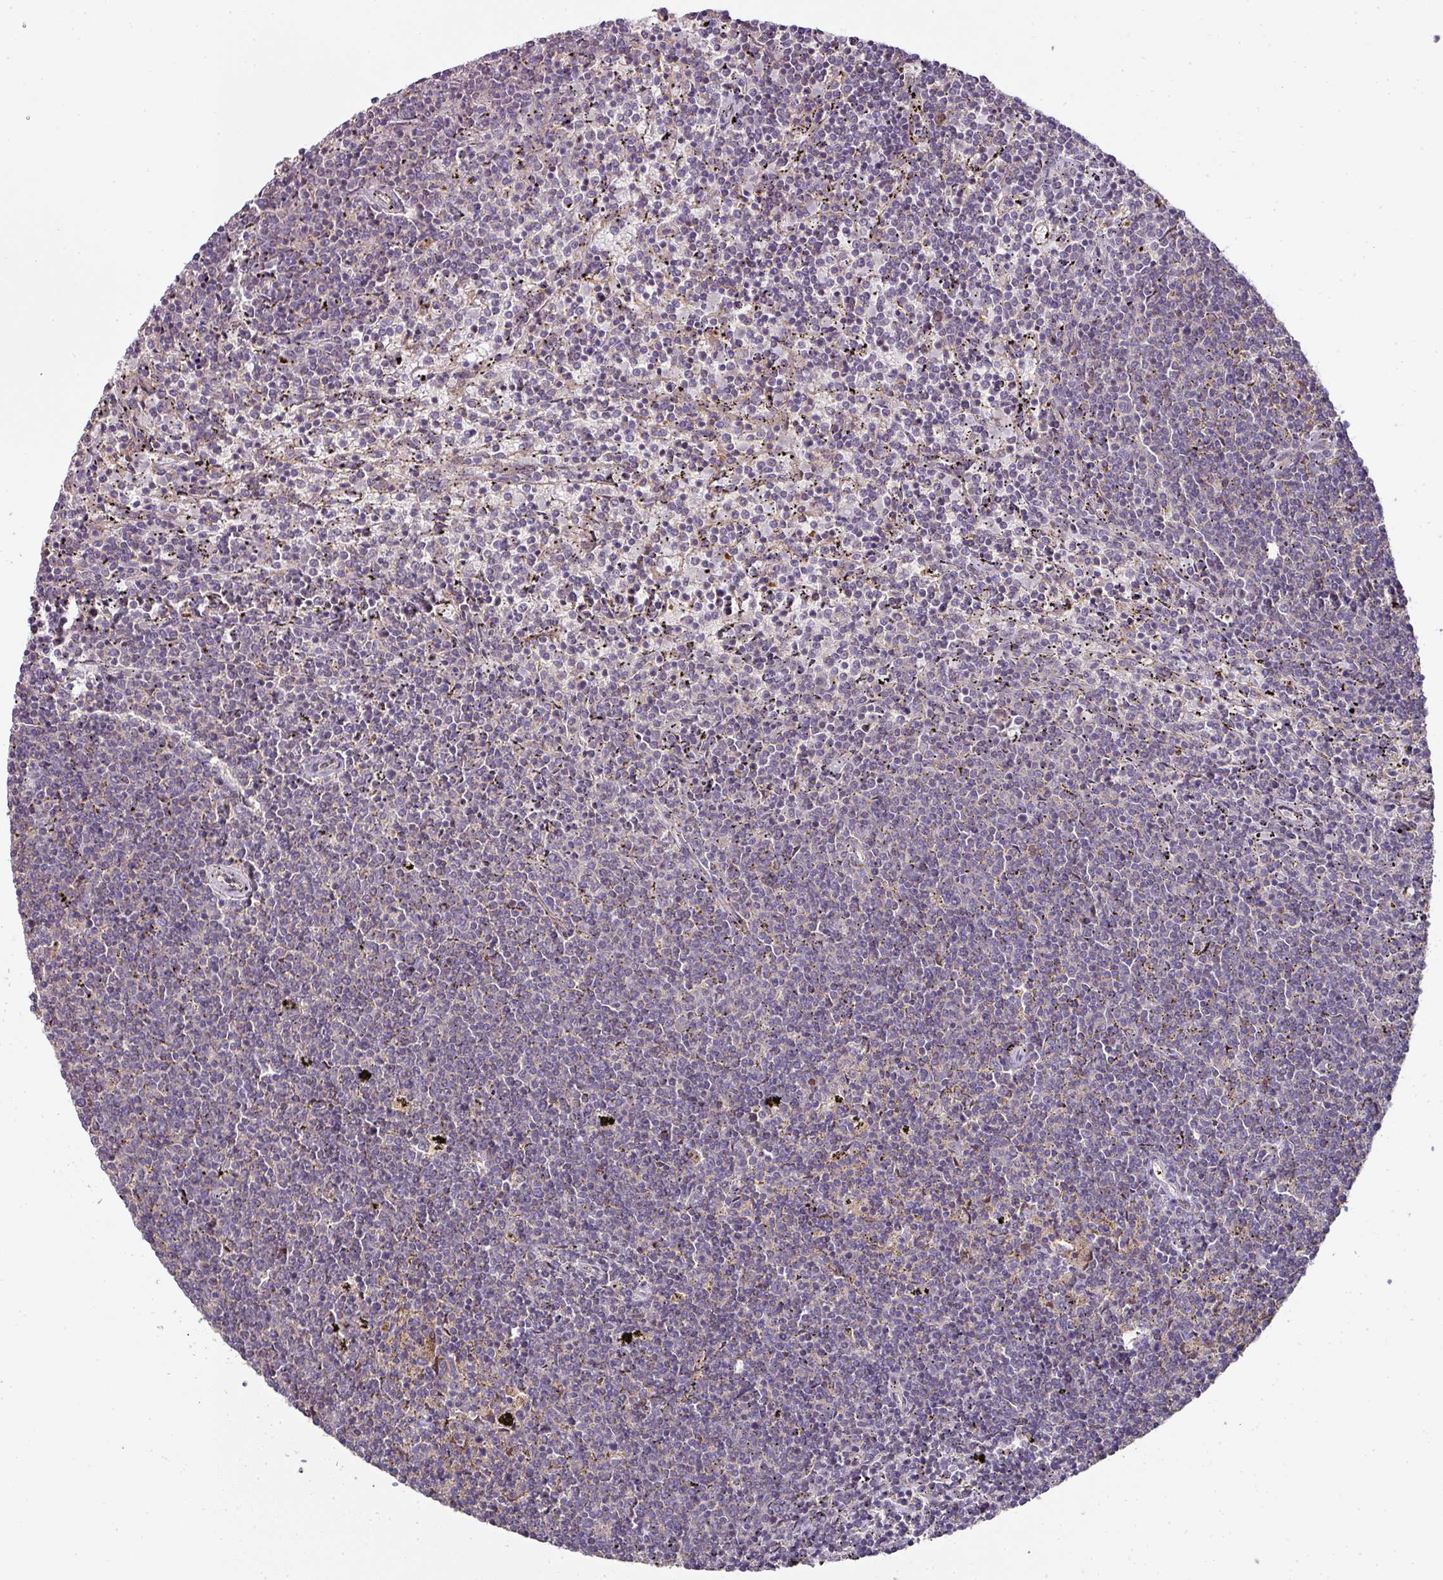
{"staining": {"intensity": "negative", "quantity": "none", "location": "none"}, "tissue": "lymphoma", "cell_type": "Tumor cells", "image_type": "cancer", "snomed": [{"axis": "morphology", "description": "Malignant lymphoma, non-Hodgkin's type, Low grade"}, {"axis": "topography", "description": "Spleen"}], "caption": "Tumor cells show no significant protein staining in lymphoma. (Brightfield microscopy of DAB immunohistochemistry at high magnification).", "gene": "STK35", "patient": {"sex": "female", "age": 50}}